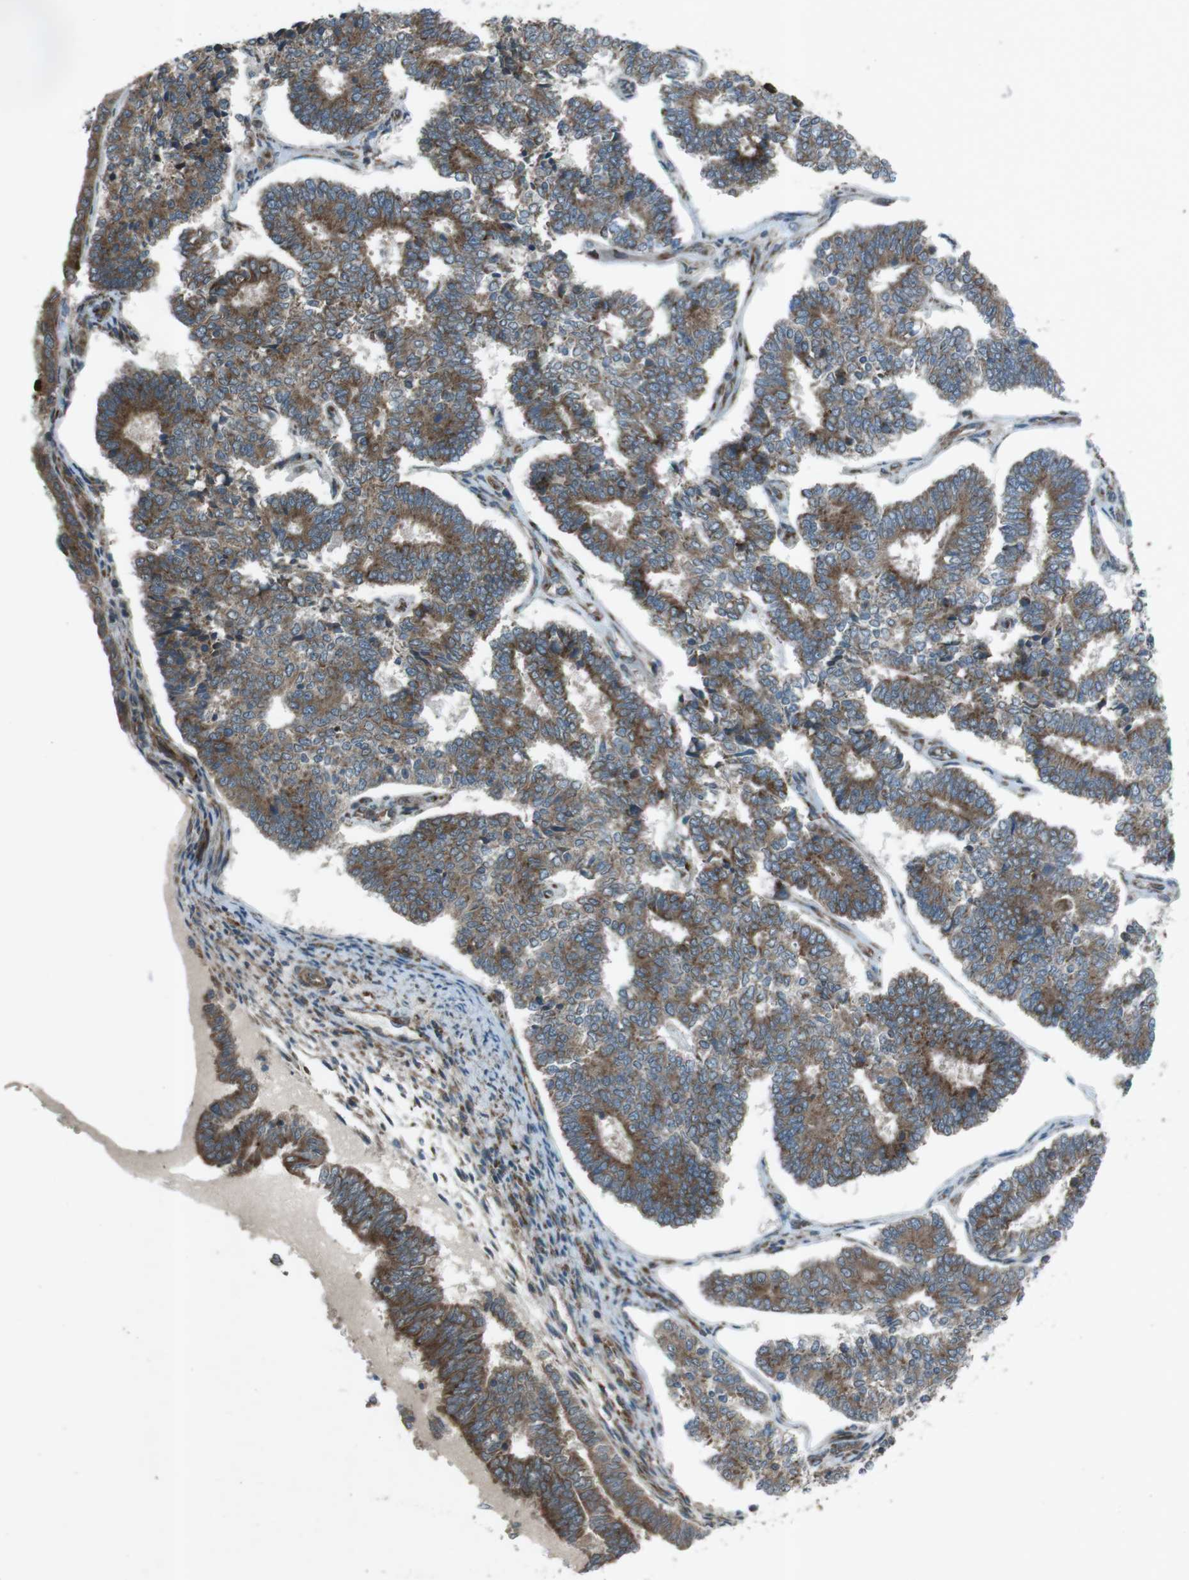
{"staining": {"intensity": "moderate", "quantity": ">75%", "location": "cytoplasmic/membranous"}, "tissue": "endometrial cancer", "cell_type": "Tumor cells", "image_type": "cancer", "snomed": [{"axis": "morphology", "description": "Adenocarcinoma, NOS"}, {"axis": "topography", "description": "Endometrium"}], "caption": "An image showing moderate cytoplasmic/membranous positivity in about >75% of tumor cells in endometrial cancer, as visualized by brown immunohistochemical staining.", "gene": "SLC41A1", "patient": {"sex": "female", "age": 70}}